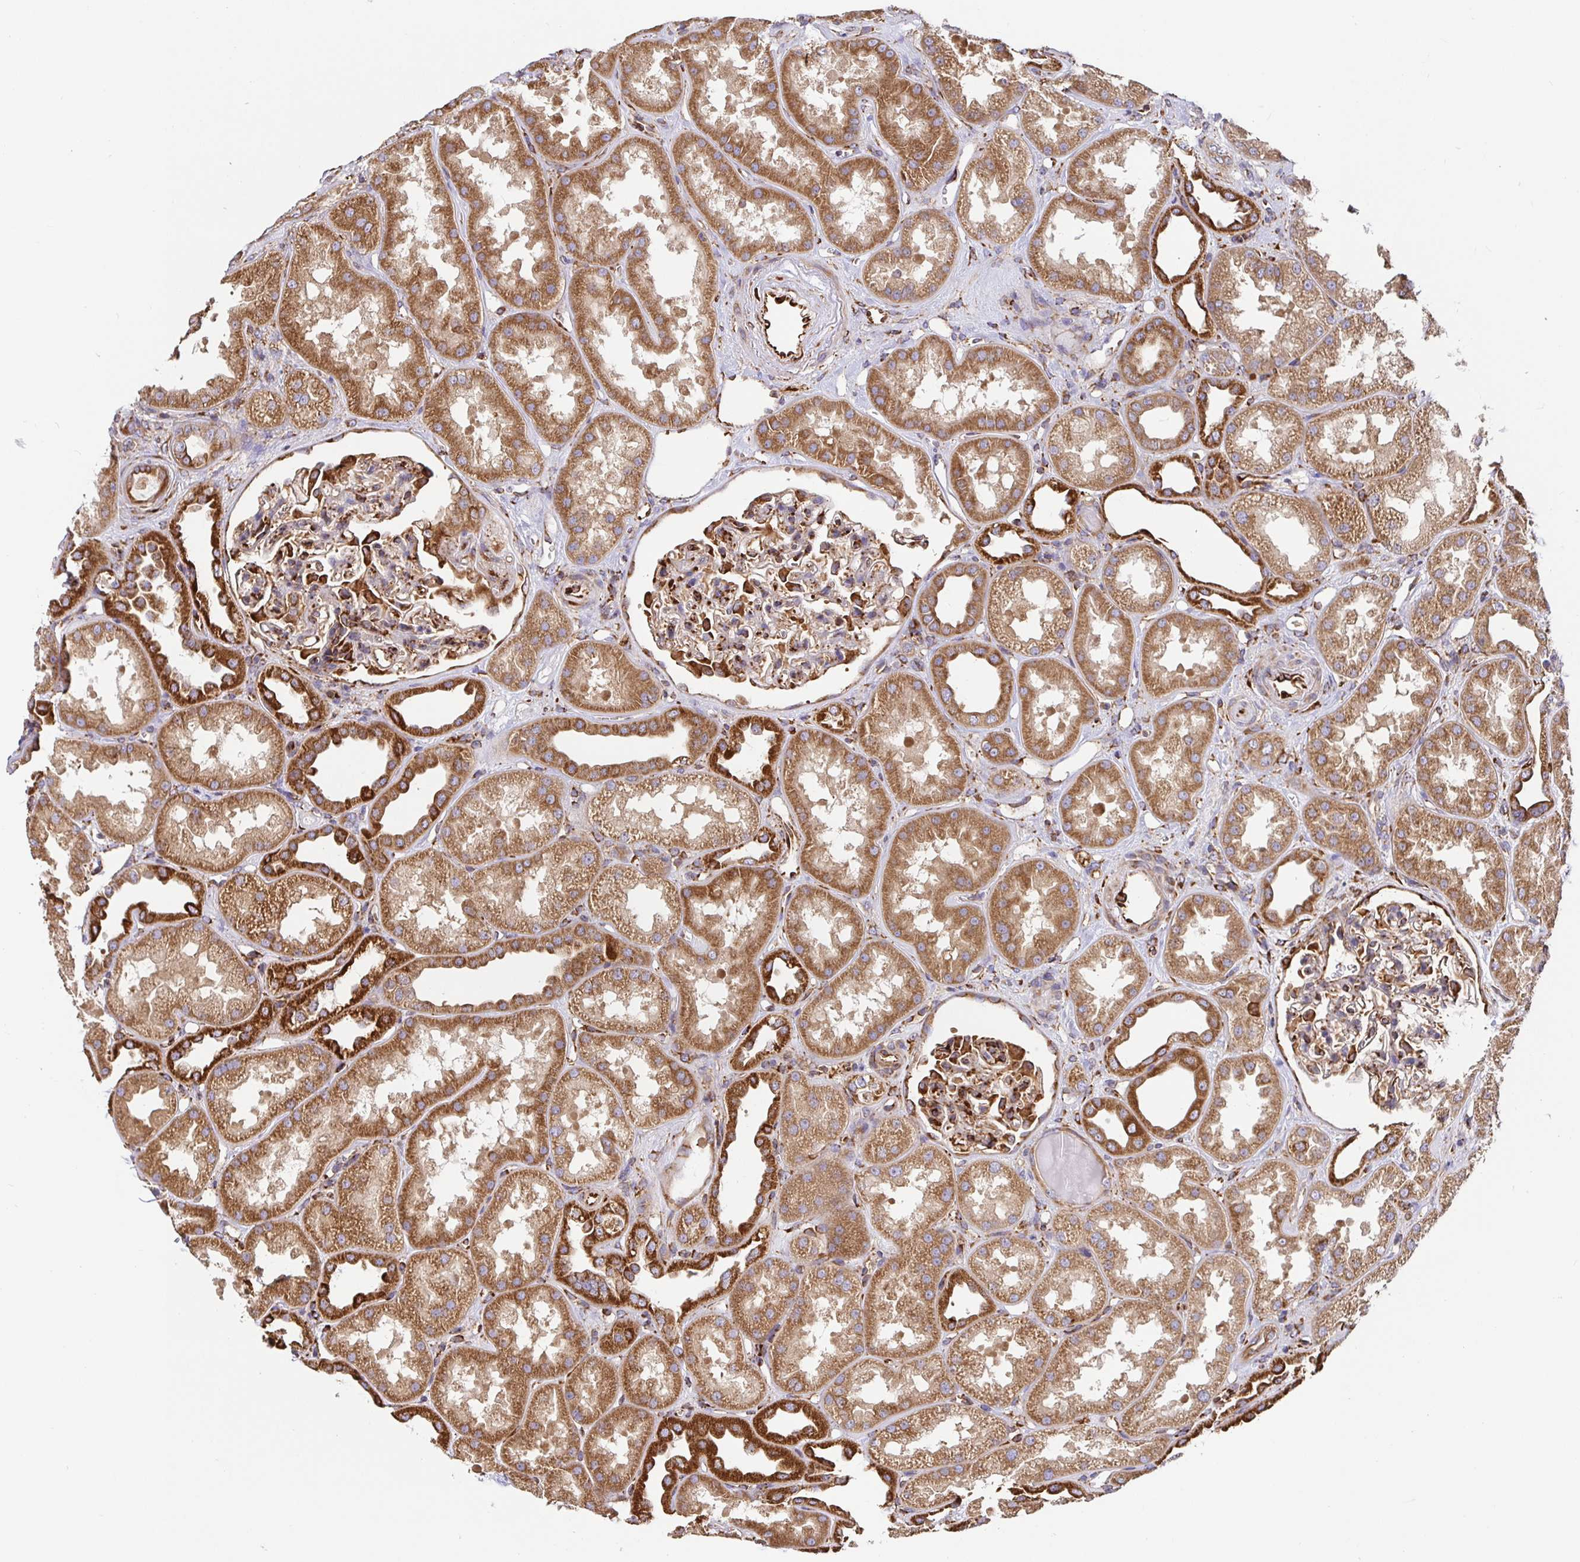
{"staining": {"intensity": "strong", "quantity": "25%-75%", "location": "cytoplasmic/membranous"}, "tissue": "kidney", "cell_type": "Cells in glomeruli", "image_type": "normal", "snomed": [{"axis": "morphology", "description": "Normal tissue, NOS"}, {"axis": "topography", "description": "Kidney"}], "caption": "IHC (DAB) staining of normal kidney displays strong cytoplasmic/membranous protein expression in approximately 25%-75% of cells in glomeruli.", "gene": "MAOA", "patient": {"sex": "male", "age": 61}}